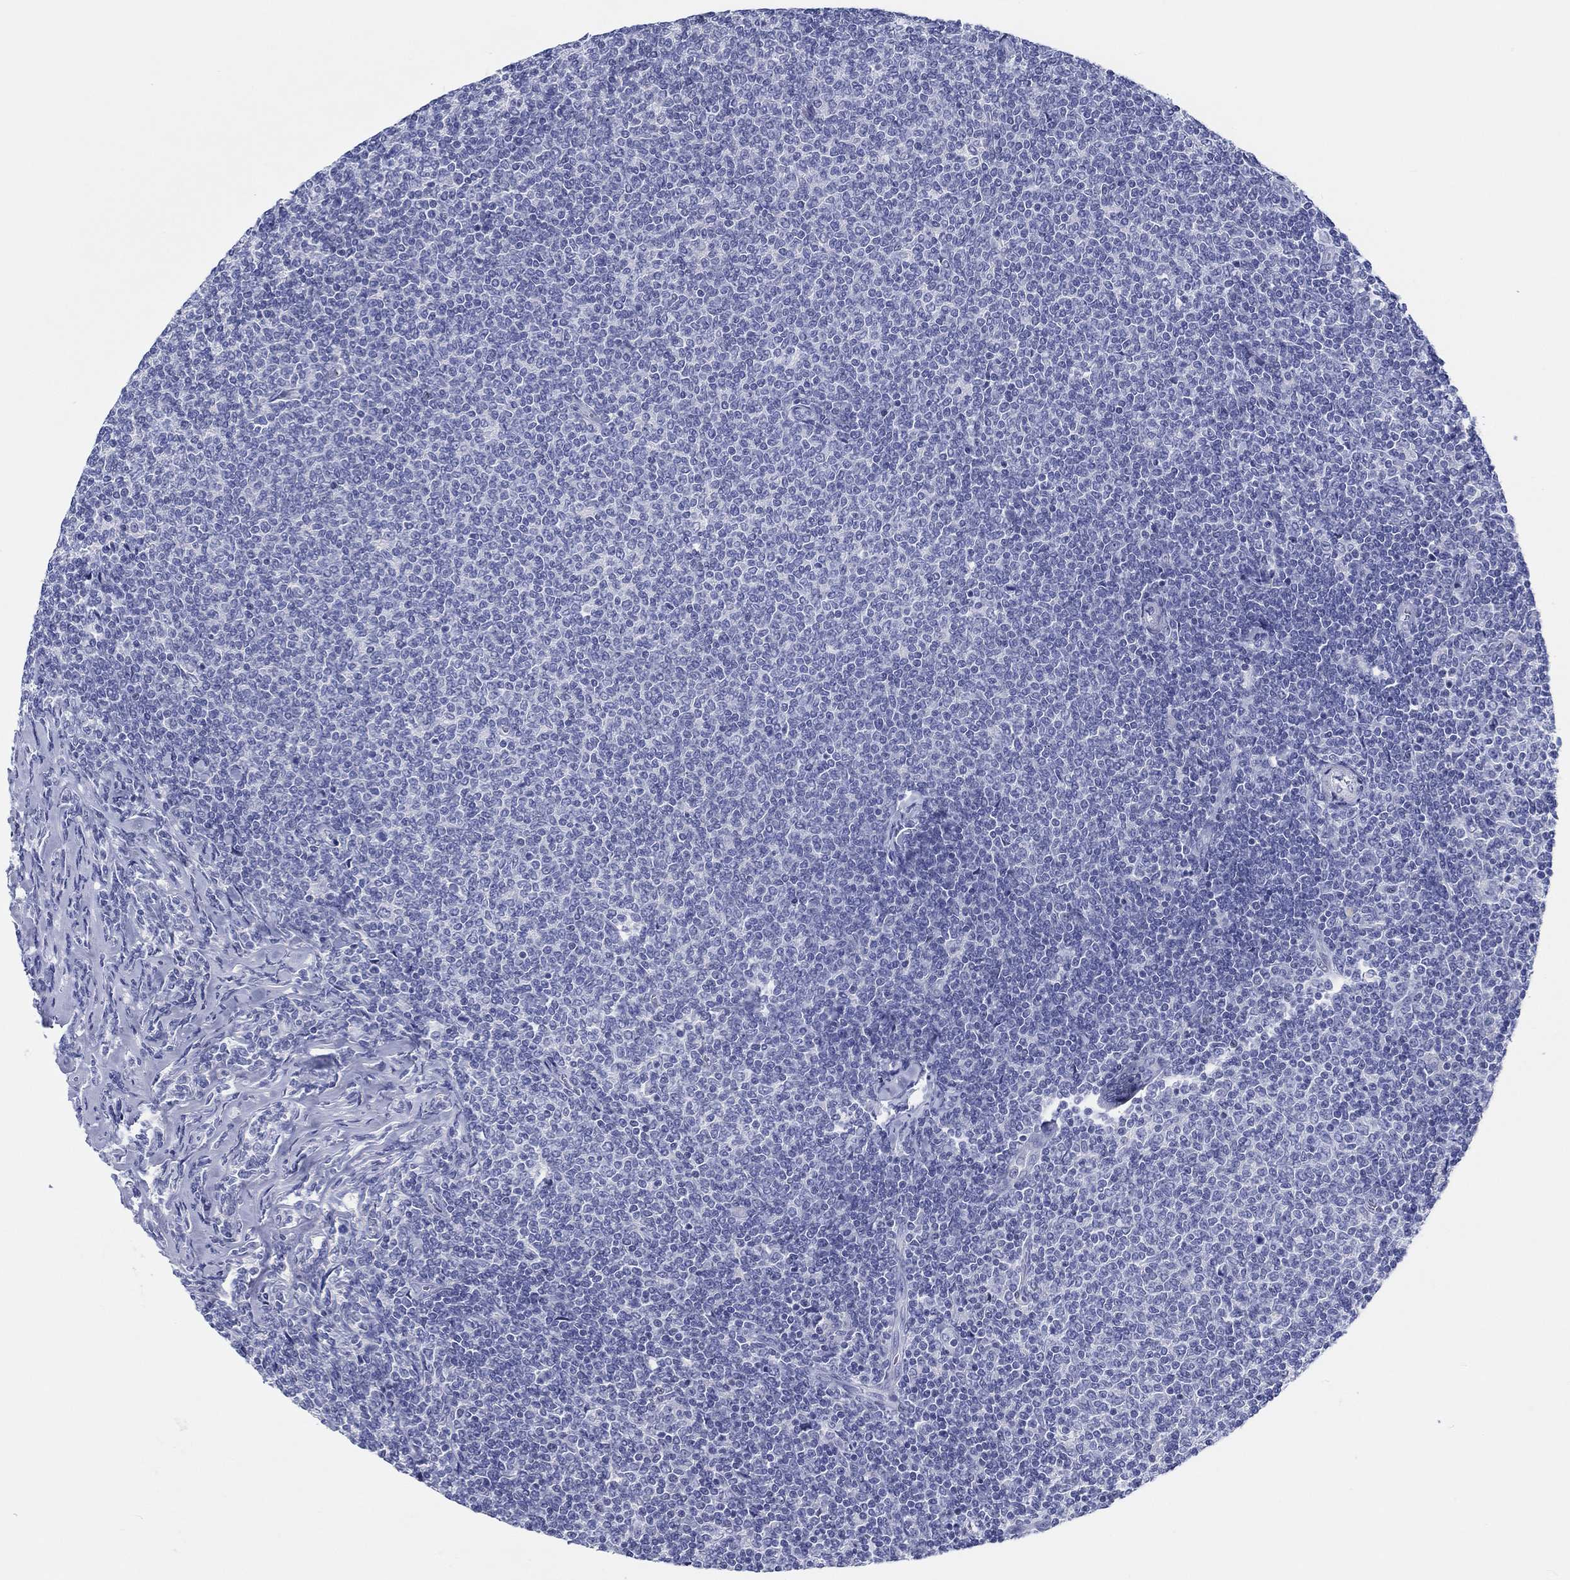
{"staining": {"intensity": "negative", "quantity": "none", "location": "none"}, "tissue": "lymphoma", "cell_type": "Tumor cells", "image_type": "cancer", "snomed": [{"axis": "morphology", "description": "Malignant lymphoma, non-Hodgkin's type, Low grade"}, {"axis": "topography", "description": "Lymph node"}], "caption": "Lymphoma stained for a protein using immunohistochemistry (IHC) displays no positivity tumor cells.", "gene": "H1-1", "patient": {"sex": "male", "age": 52}}